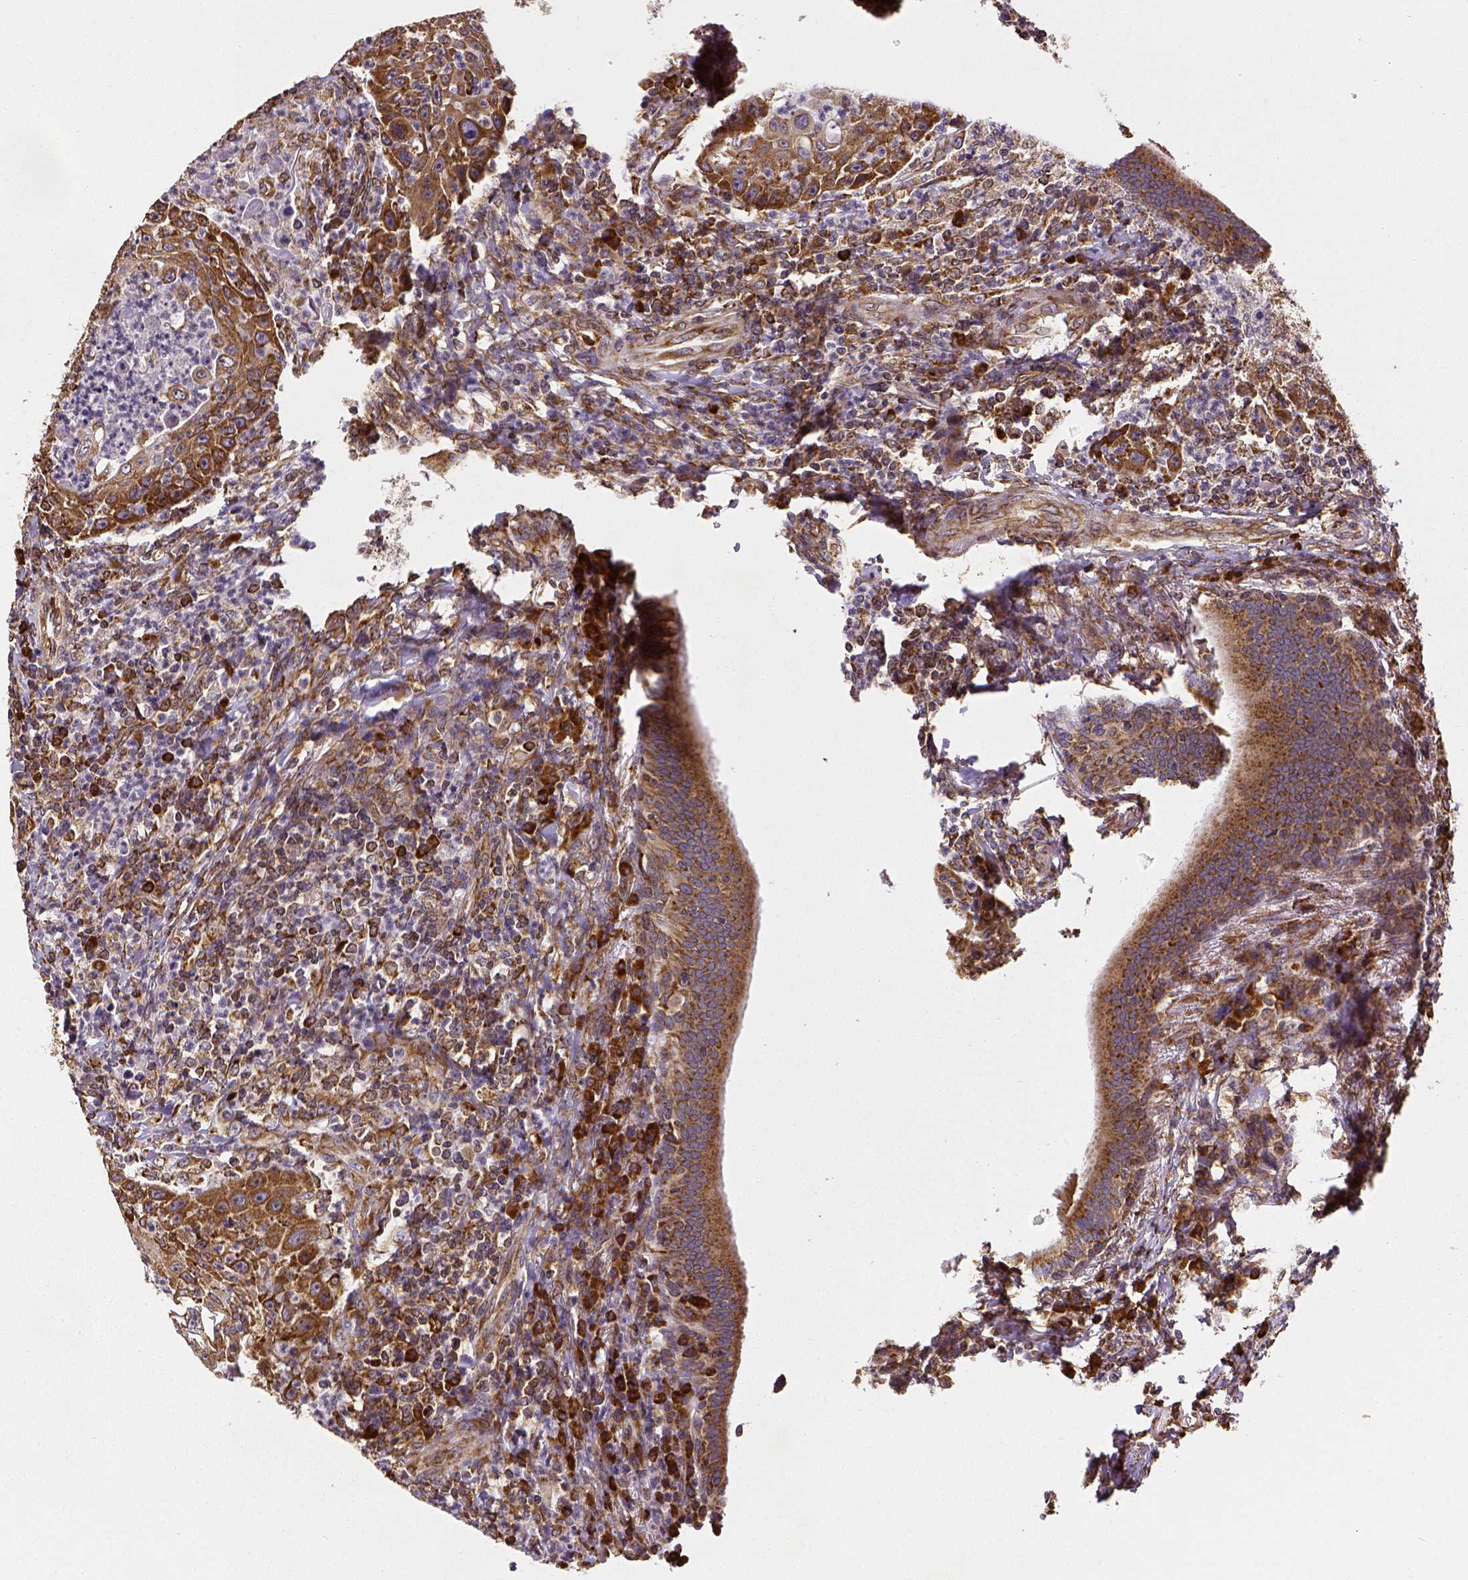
{"staining": {"intensity": "strong", "quantity": ">75%", "location": "cytoplasmic/membranous"}, "tissue": "head and neck cancer", "cell_type": "Tumor cells", "image_type": "cancer", "snomed": [{"axis": "morphology", "description": "Squamous cell carcinoma, NOS"}, {"axis": "topography", "description": "Head-Neck"}], "caption": "Immunohistochemistry (IHC) image of human head and neck squamous cell carcinoma stained for a protein (brown), which exhibits high levels of strong cytoplasmic/membranous staining in approximately >75% of tumor cells.", "gene": "MTDH", "patient": {"sex": "male", "age": 69}}